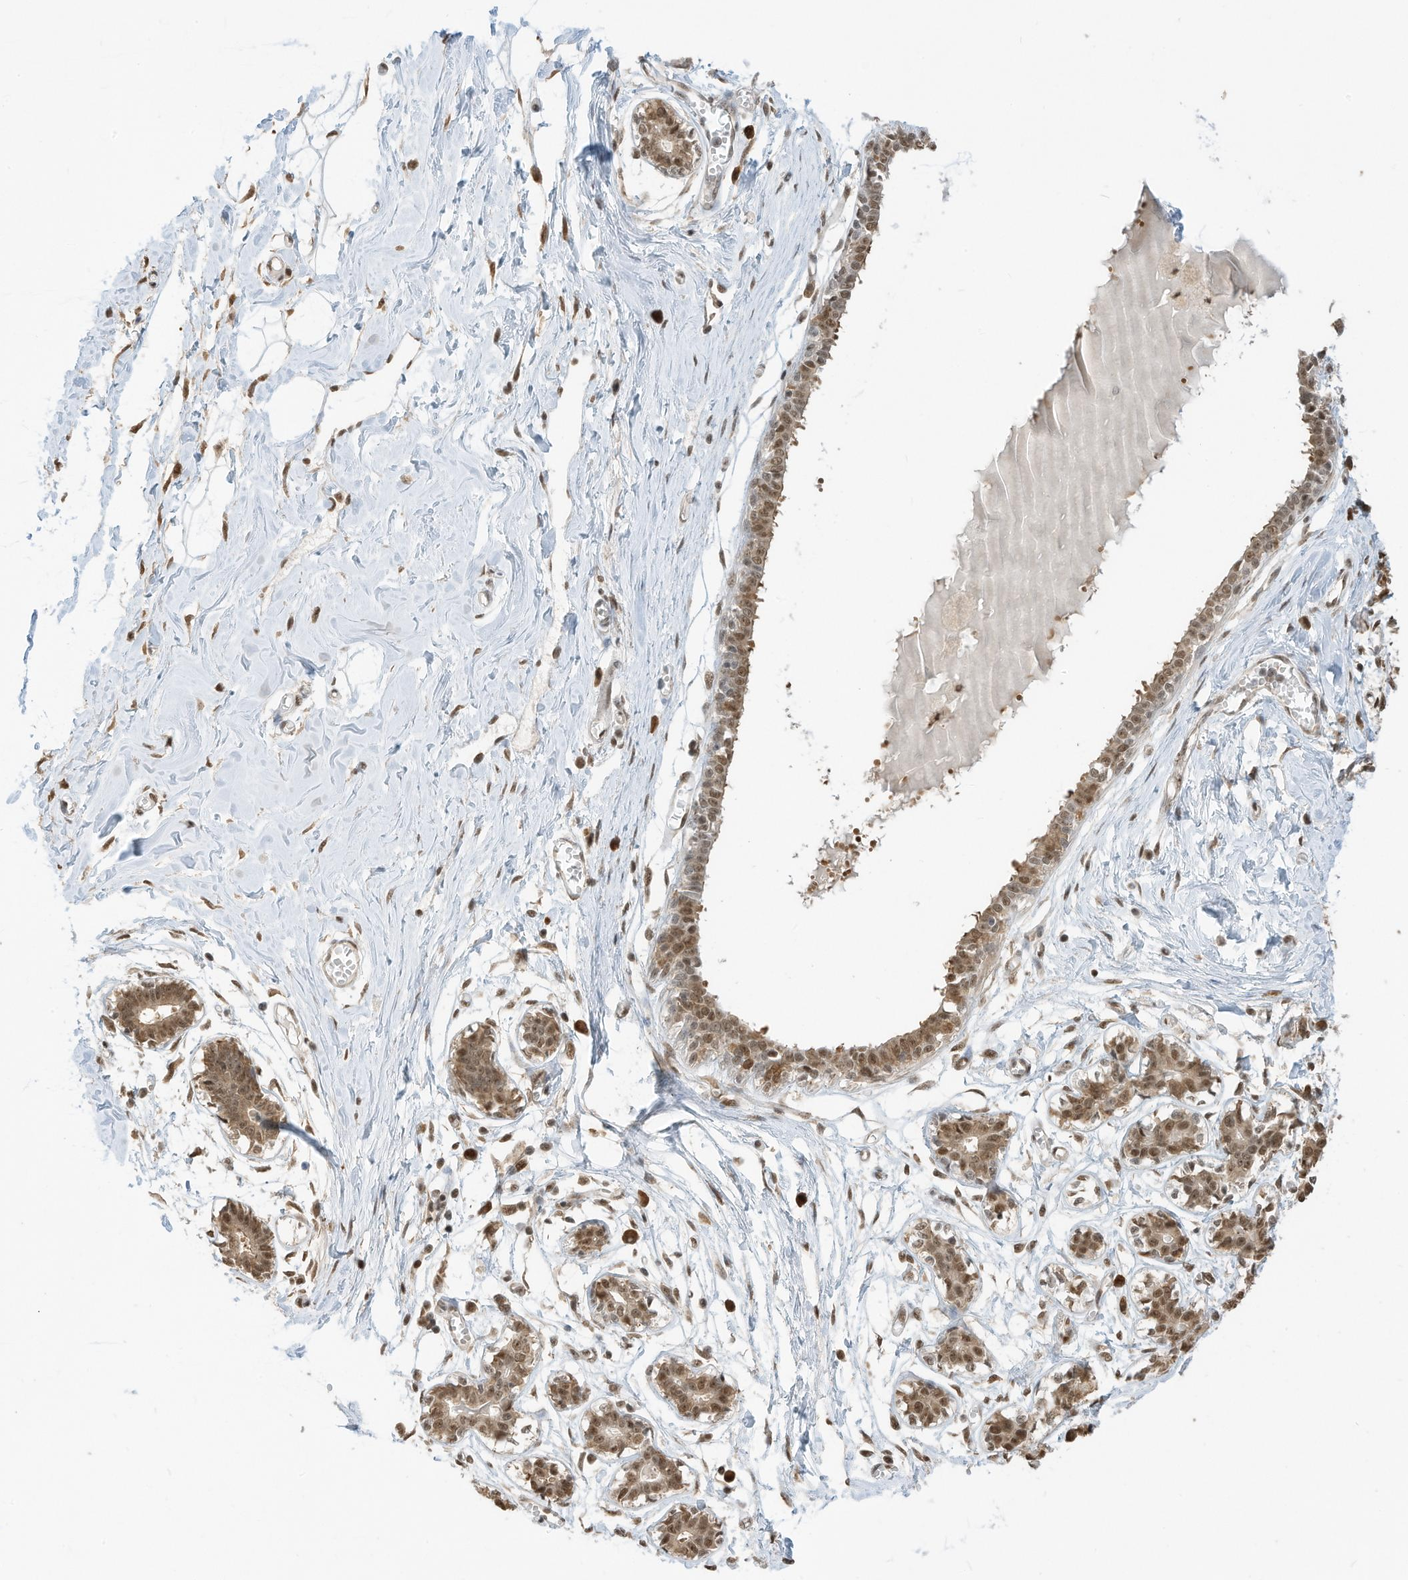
{"staining": {"intensity": "moderate", "quantity": ">75%", "location": "nuclear"}, "tissue": "breast", "cell_type": "Adipocytes", "image_type": "normal", "snomed": [{"axis": "morphology", "description": "Normal tissue, NOS"}, {"axis": "topography", "description": "Breast"}], "caption": "Brown immunohistochemical staining in benign human breast displays moderate nuclear positivity in about >75% of adipocytes.", "gene": "ZNF195", "patient": {"sex": "female", "age": 27}}